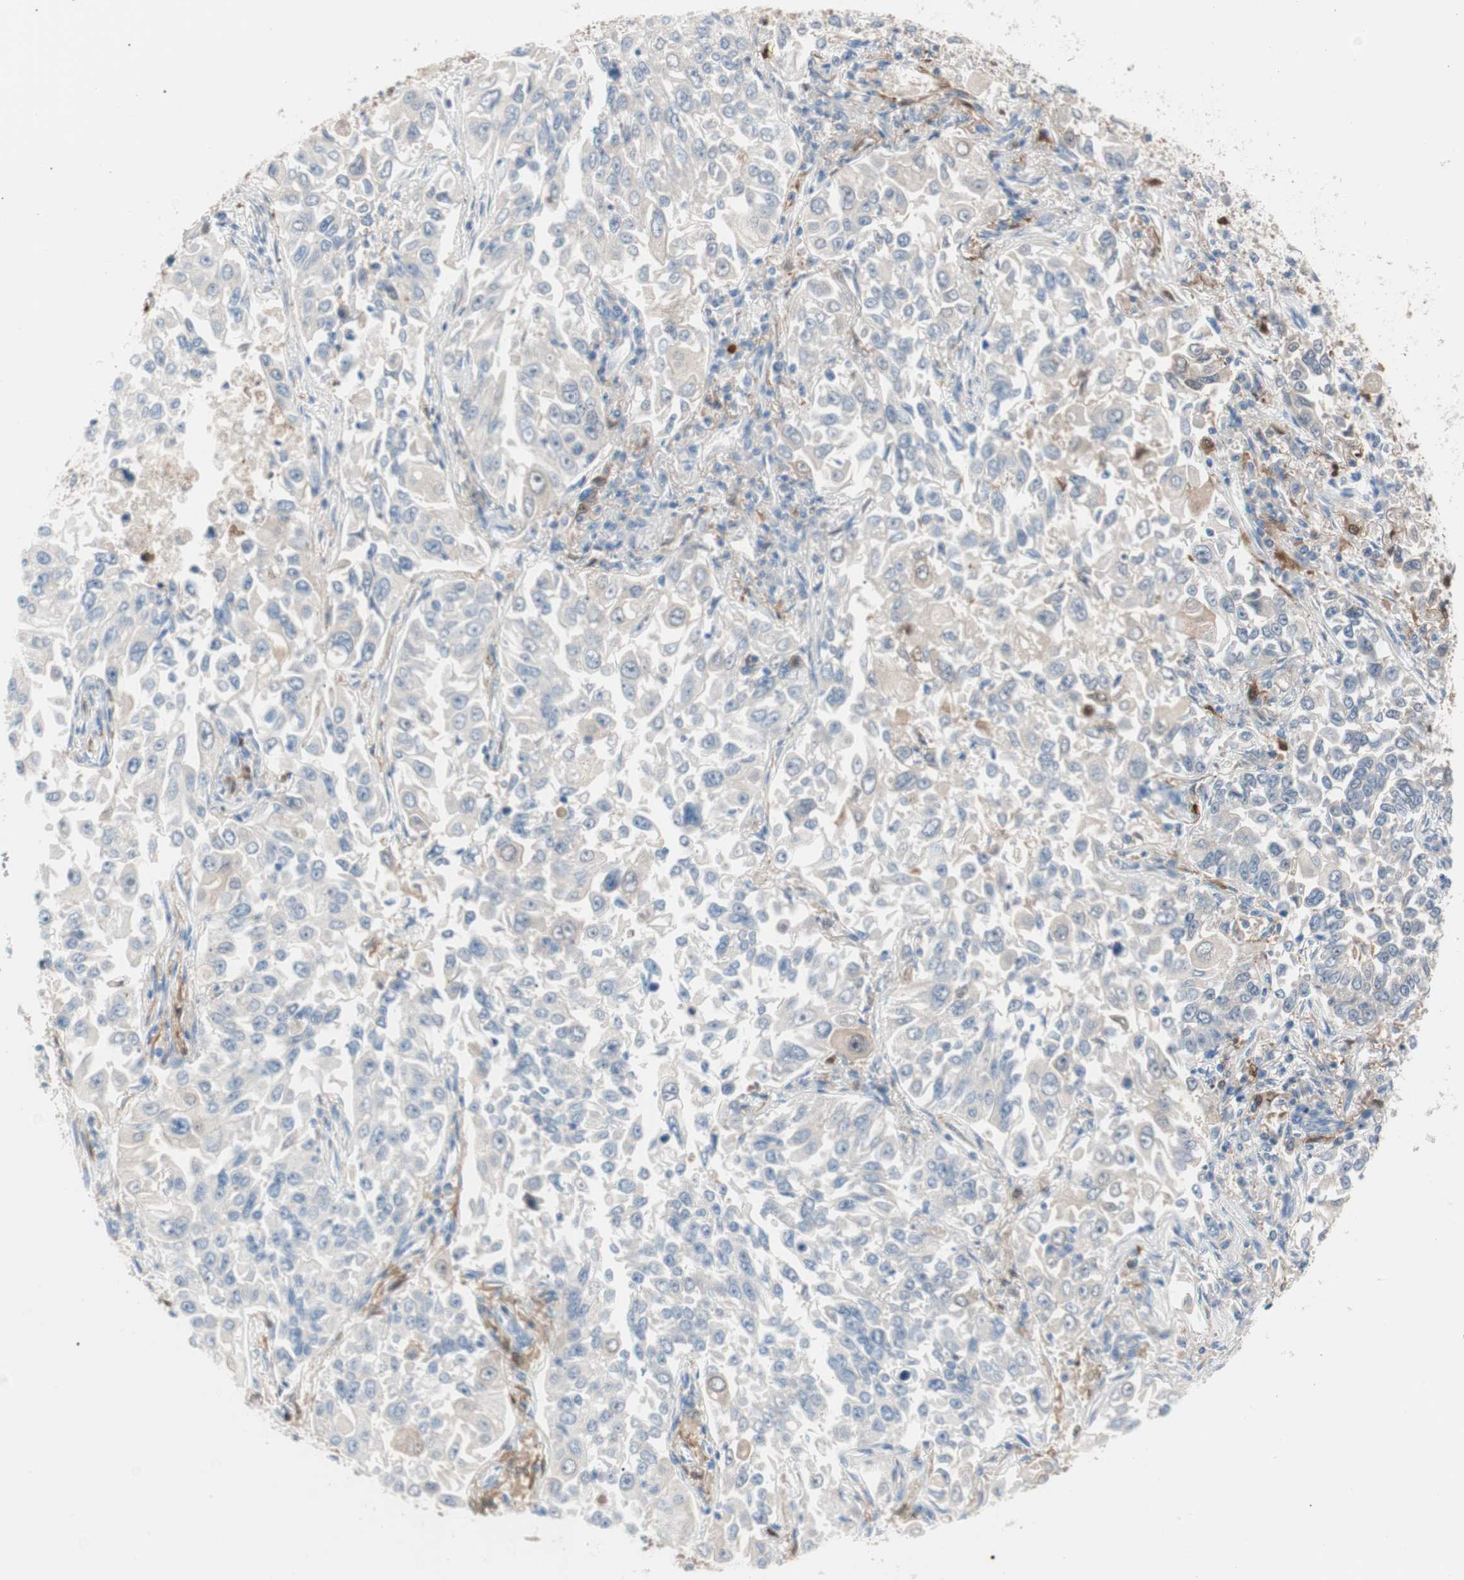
{"staining": {"intensity": "weak", "quantity": "25%-75%", "location": "cytoplasmic/membranous"}, "tissue": "lung cancer", "cell_type": "Tumor cells", "image_type": "cancer", "snomed": [{"axis": "morphology", "description": "Adenocarcinoma, NOS"}, {"axis": "topography", "description": "Lung"}], "caption": "Weak cytoplasmic/membranous protein positivity is present in approximately 25%-75% of tumor cells in lung adenocarcinoma. (brown staining indicates protein expression, while blue staining denotes nuclei).", "gene": "IL18", "patient": {"sex": "male", "age": 84}}